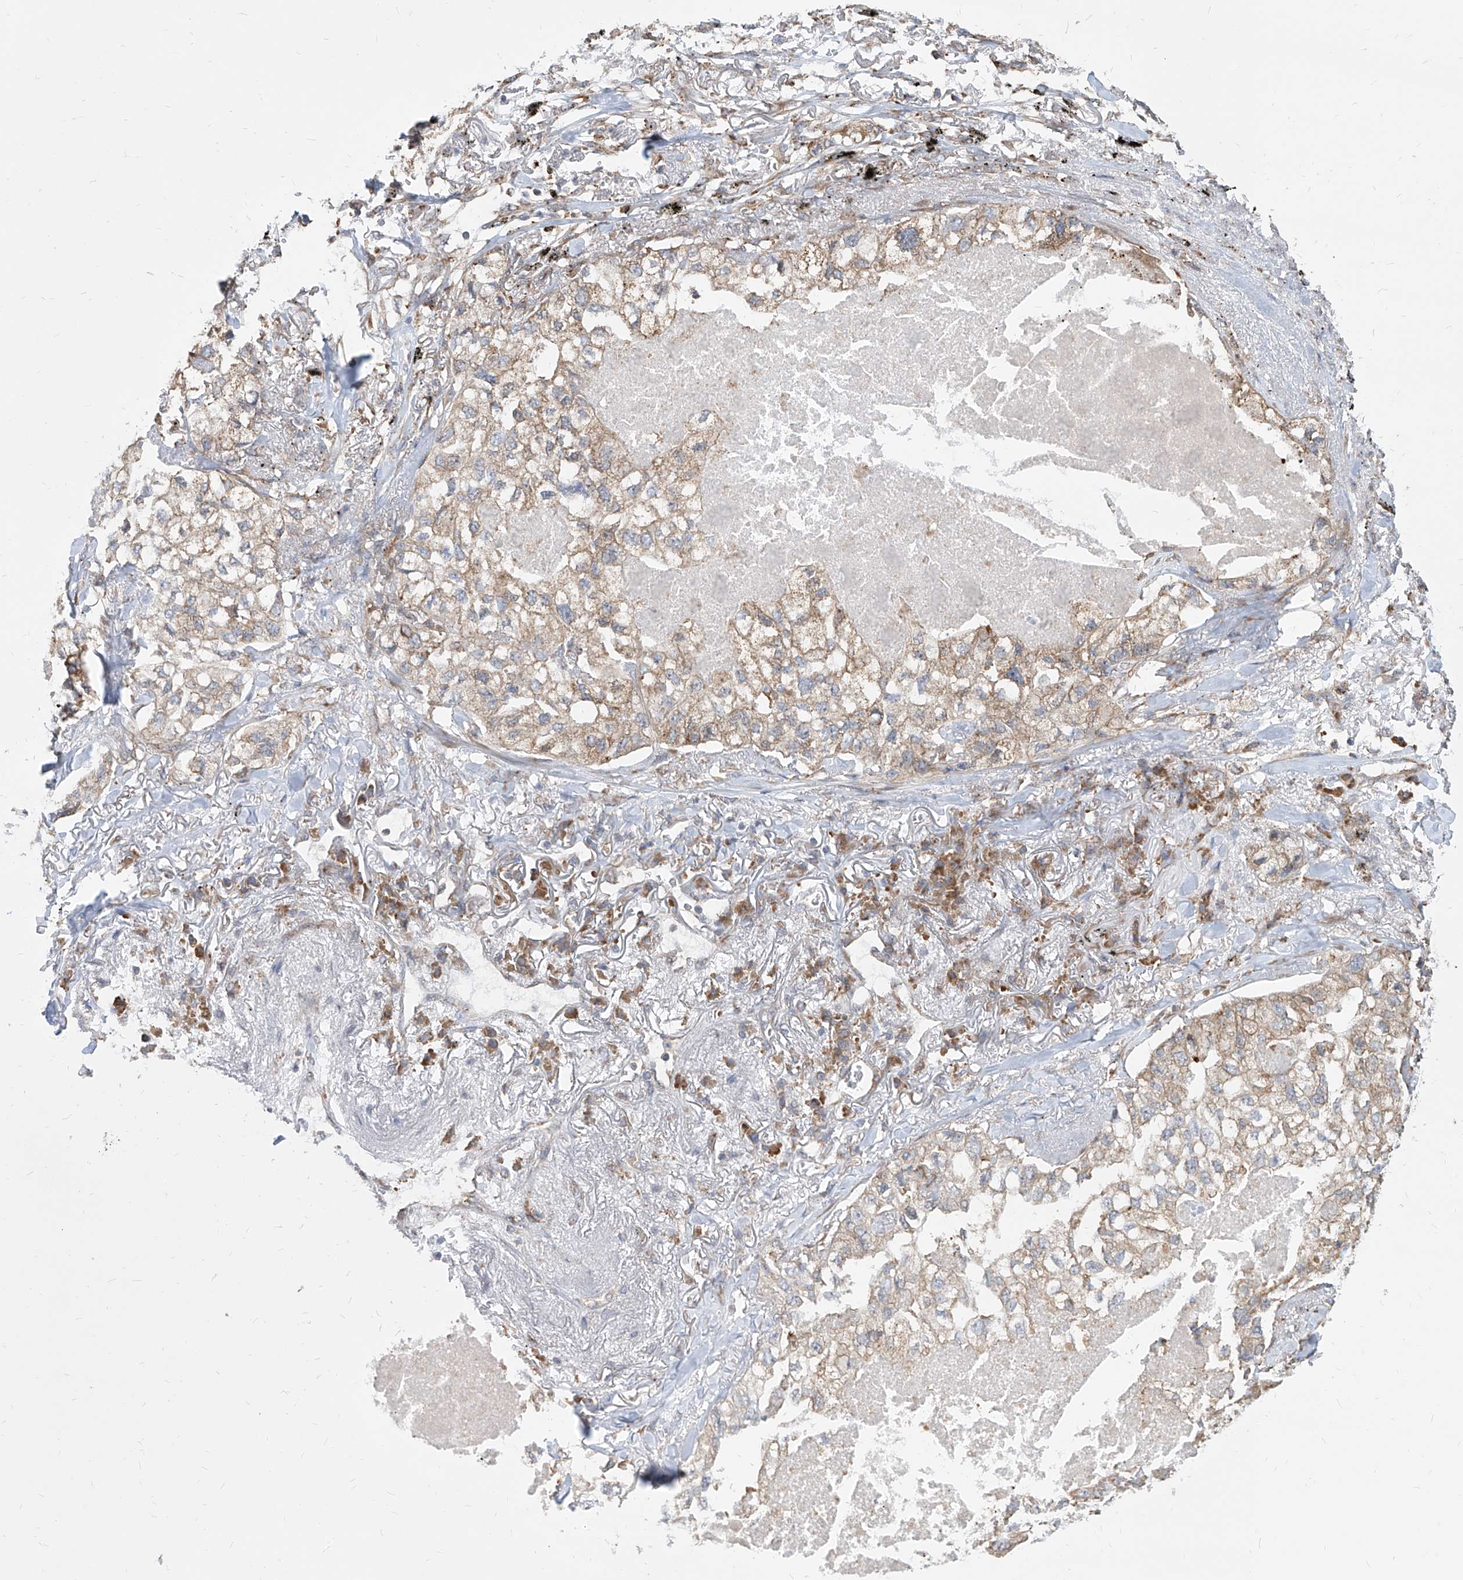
{"staining": {"intensity": "weak", "quantity": ">75%", "location": "cytoplasmic/membranous"}, "tissue": "lung cancer", "cell_type": "Tumor cells", "image_type": "cancer", "snomed": [{"axis": "morphology", "description": "Adenocarcinoma, NOS"}, {"axis": "topography", "description": "Lung"}], "caption": "Immunohistochemical staining of lung cancer (adenocarcinoma) exhibits weak cytoplasmic/membranous protein positivity in approximately >75% of tumor cells.", "gene": "FAM83B", "patient": {"sex": "male", "age": 65}}